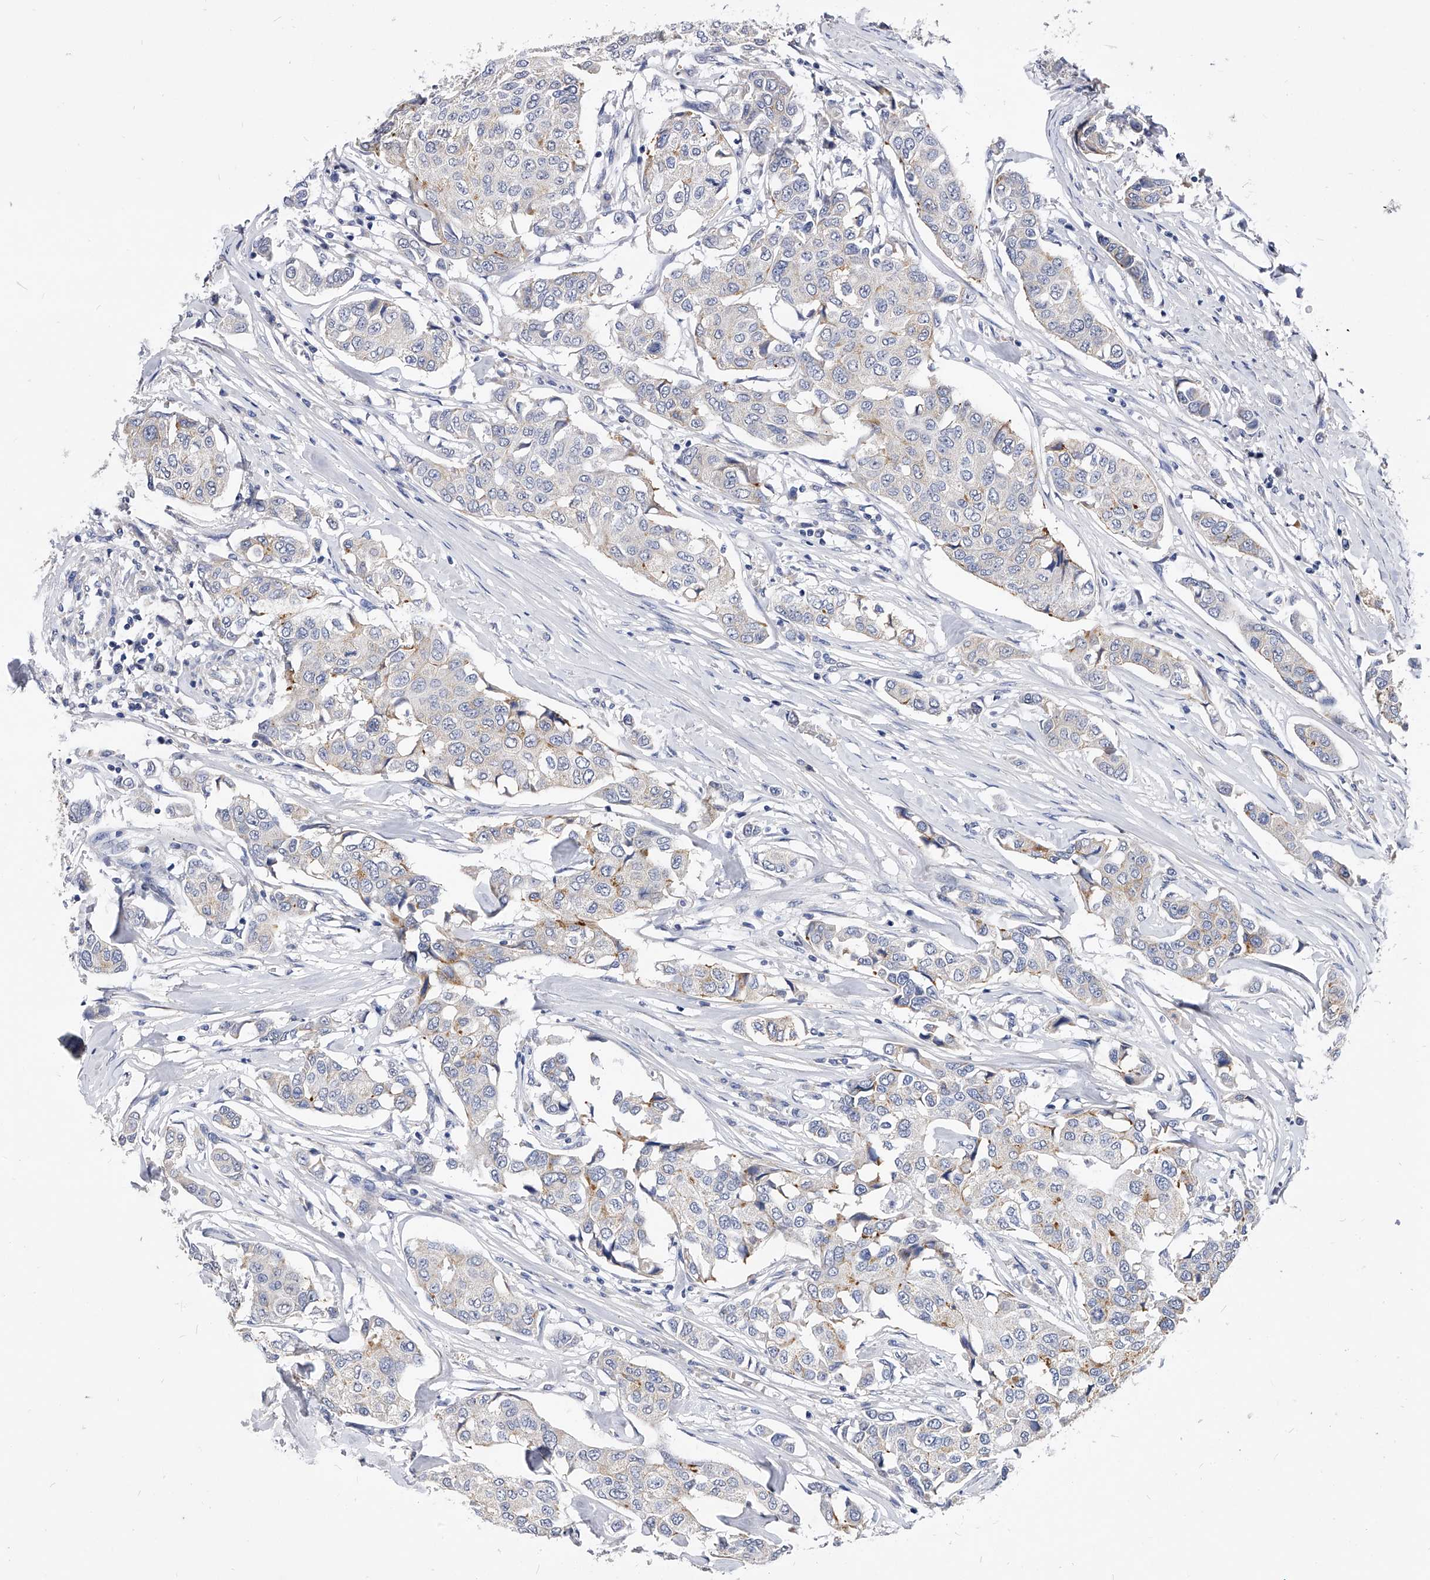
{"staining": {"intensity": "weak", "quantity": "<25%", "location": "cytoplasmic/membranous"}, "tissue": "breast cancer", "cell_type": "Tumor cells", "image_type": "cancer", "snomed": [{"axis": "morphology", "description": "Duct carcinoma"}, {"axis": "topography", "description": "Breast"}], "caption": "This is an IHC histopathology image of breast cancer (intraductal carcinoma). There is no positivity in tumor cells.", "gene": "ZNF529", "patient": {"sex": "female", "age": 80}}